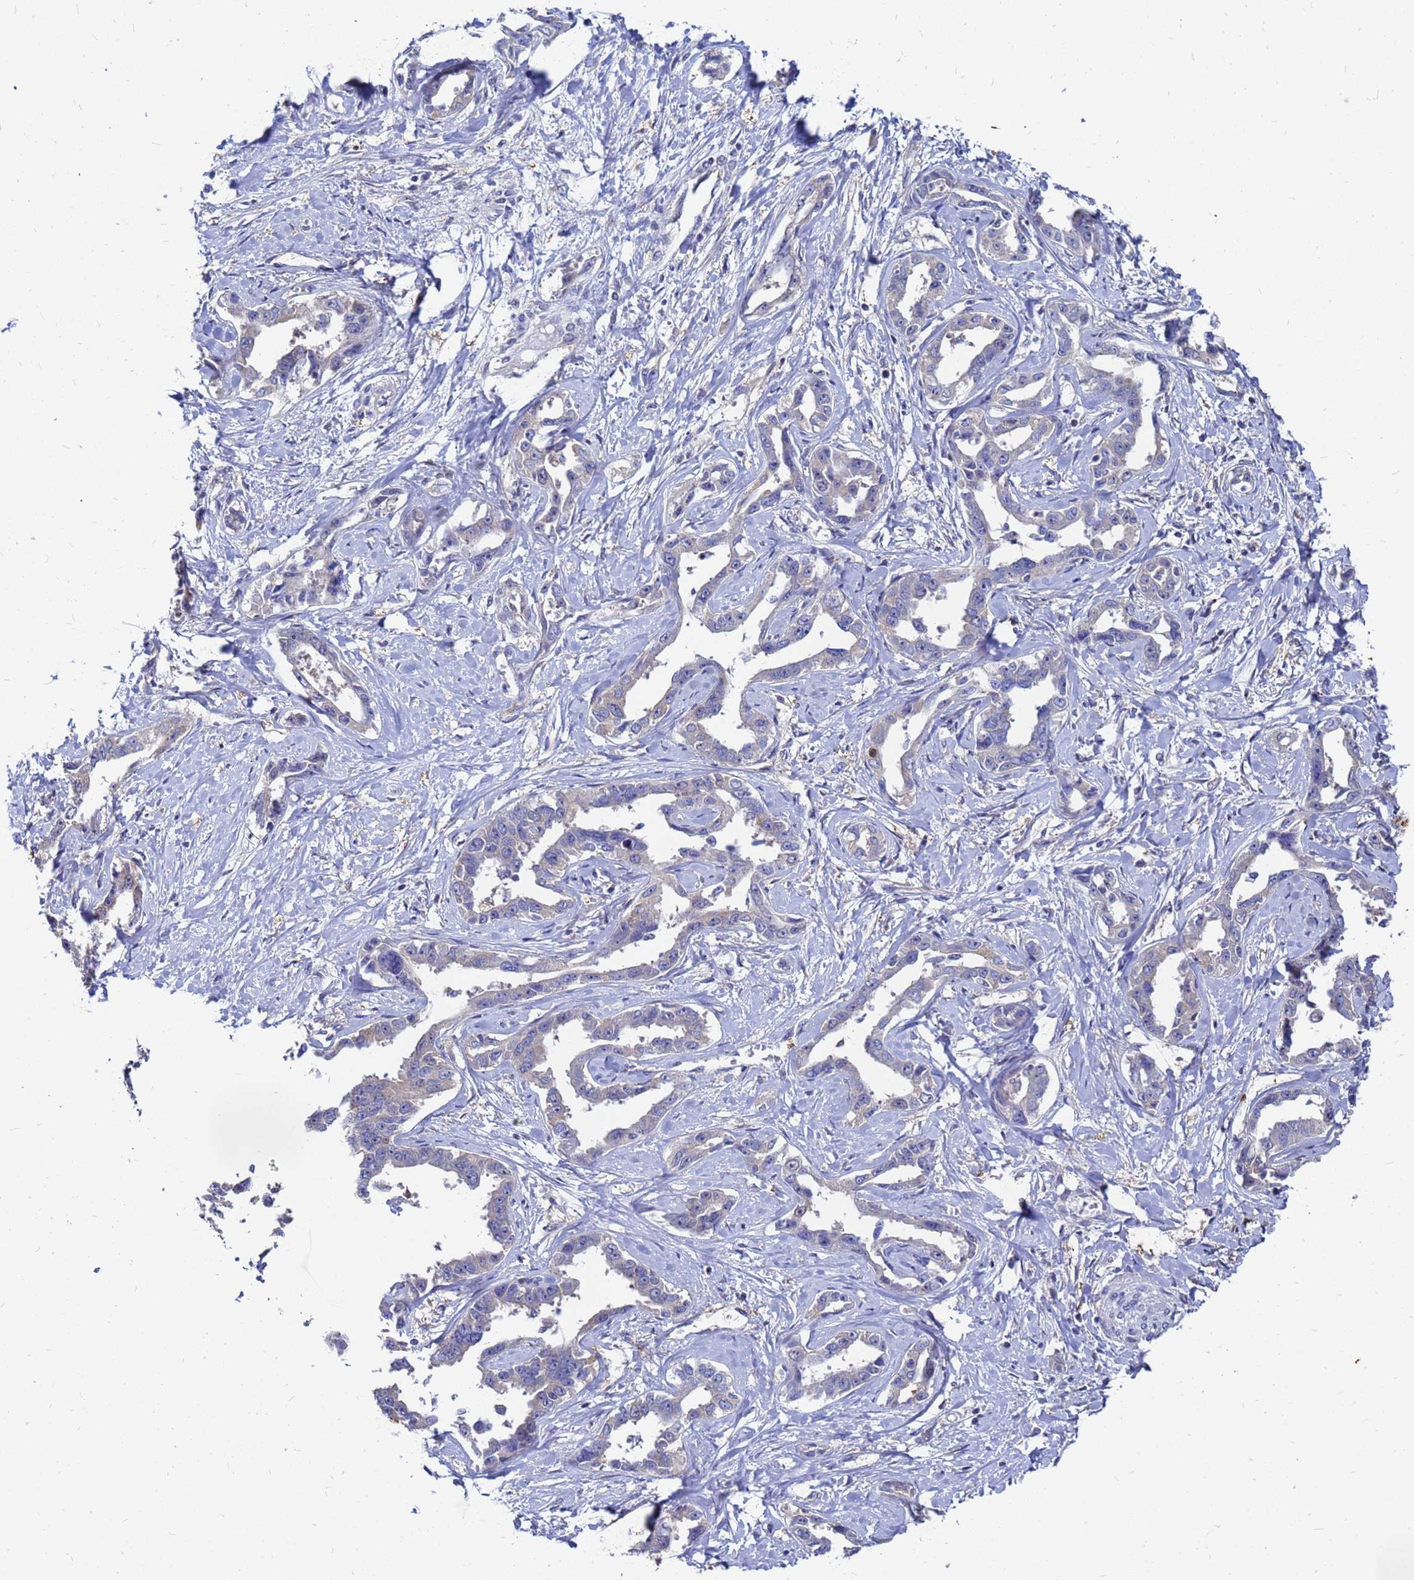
{"staining": {"intensity": "weak", "quantity": "25%-75%", "location": "cytoplasmic/membranous"}, "tissue": "liver cancer", "cell_type": "Tumor cells", "image_type": "cancer", "snomed": [{"axis": "morphology", "description": "Cholangiocarcinoma"}, {"axis": "topography", "description": "Liver"}], "caption": "Liver cancer (cholangiocarcinoma) stained with immunohistochemistry (IHC) demonstrates weak cytoplasmic/membranous expression in about 25%-75% of tumor cells.", "gene": "MOB2", "patient": {"sex": "male", "age": 59}}